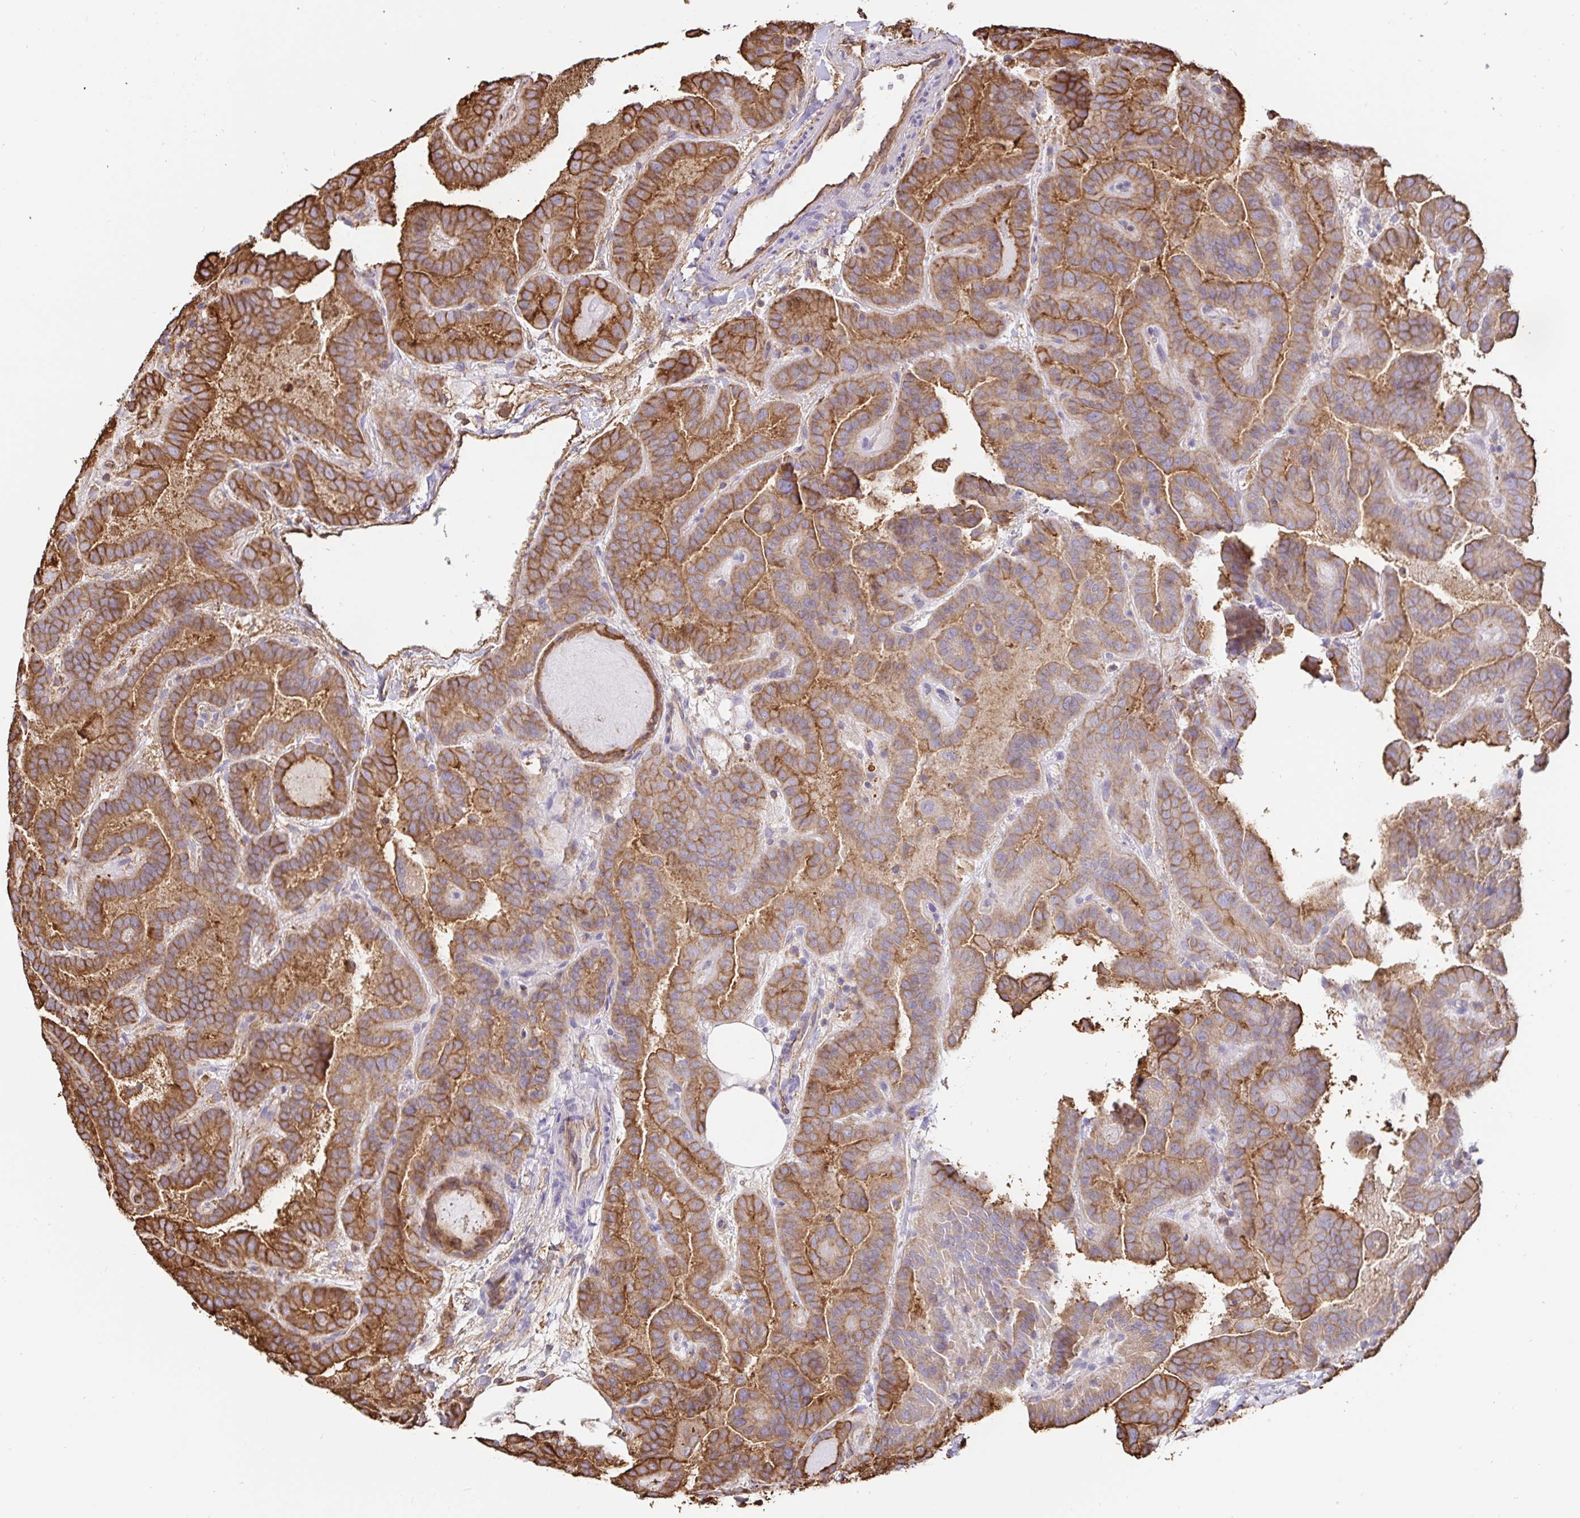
{"staining": {"intensity": "strong", "quantity": "25%-75%", "location": "cytoplasmic/membranous"}, "tissue": "thyroid cancer", "cell_type": "Tumor cells", "image_type": "cancer", "snomed": [{"axis": "morphology", "description": "Papillary adenocarcinoma, NOS"}, {"axis": "topography", "description": "Thyroid gland"}], "caption": "DAB (3,3'-diaminobenzidine) immunohistochemical staining of human thyroid cancer (papillary adenocarcinoma) reveals strong cytoplasmic/membranous protein staining in about 25%-75% of tumor cells.", "gene": "ANXA2", "patient": {"sex": "female", "age": 46}}